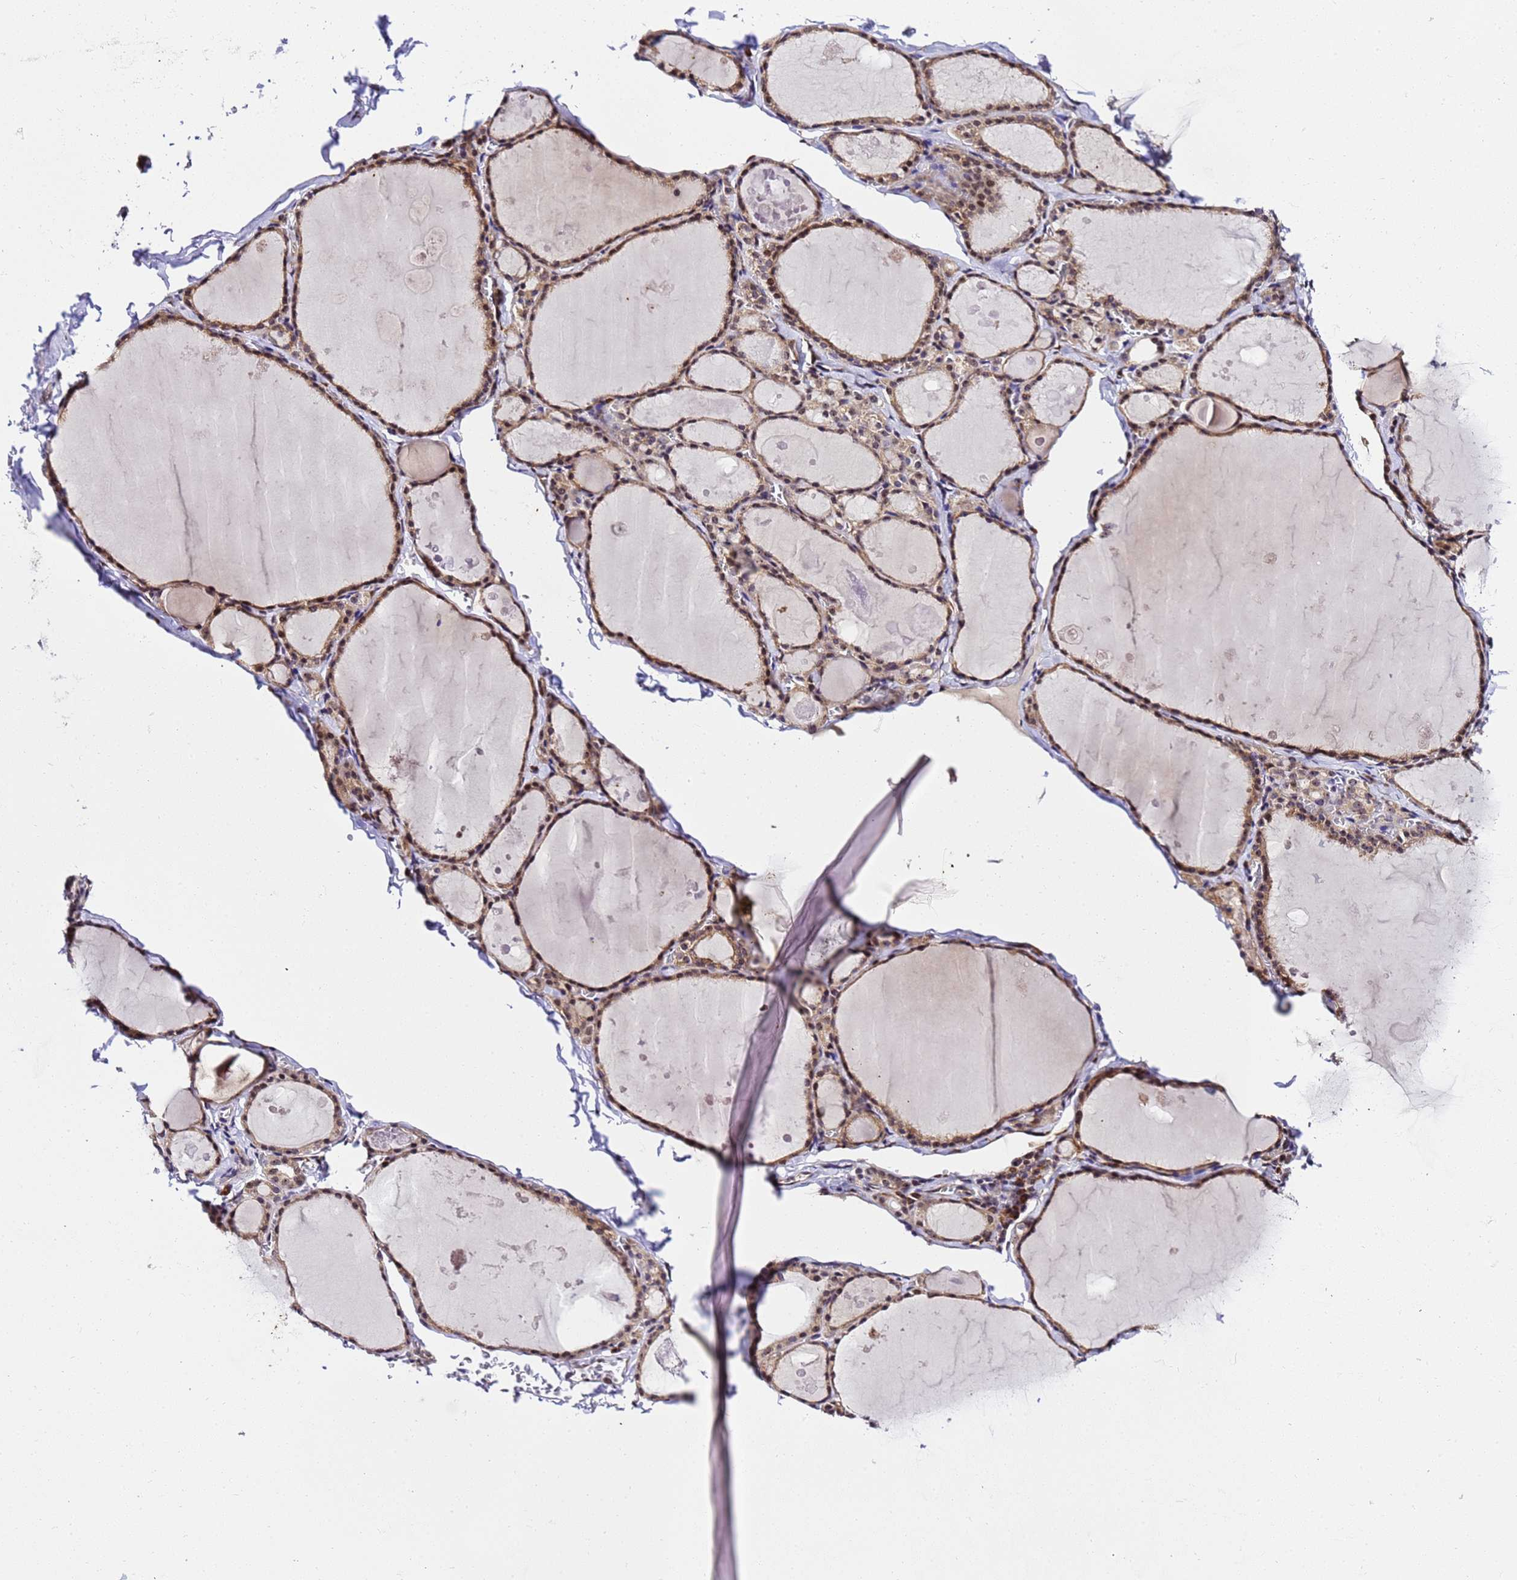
{"staining": {"intensity": "moderate", "quantity": ">75%", "location": "cytoplasmic/membranous,nuclear"}, "tissue": "thyroid gland", "cell_type": "Glandular cells", "image_type": "normal", "snomed": [{"axis": "morphology", "description": "Normal tissue, NOS"}, {"axis": "topography", "description": "Thyroid gland"}], "caption": "Thyroid gland stained with DAB (3,3'-diaminobenzidine) immunohistochemistry reveals medium levels of moderate cytoplasmic/membranous,nuclear expression in approximately >75% of glandular cells. The protein is stained brown, and the nuclei are stained in blue (DAB IHC with brightfield microscopy, high magnification).", "gene": "SLX4IP", "patient": {"sex": "male", "age": 56}}